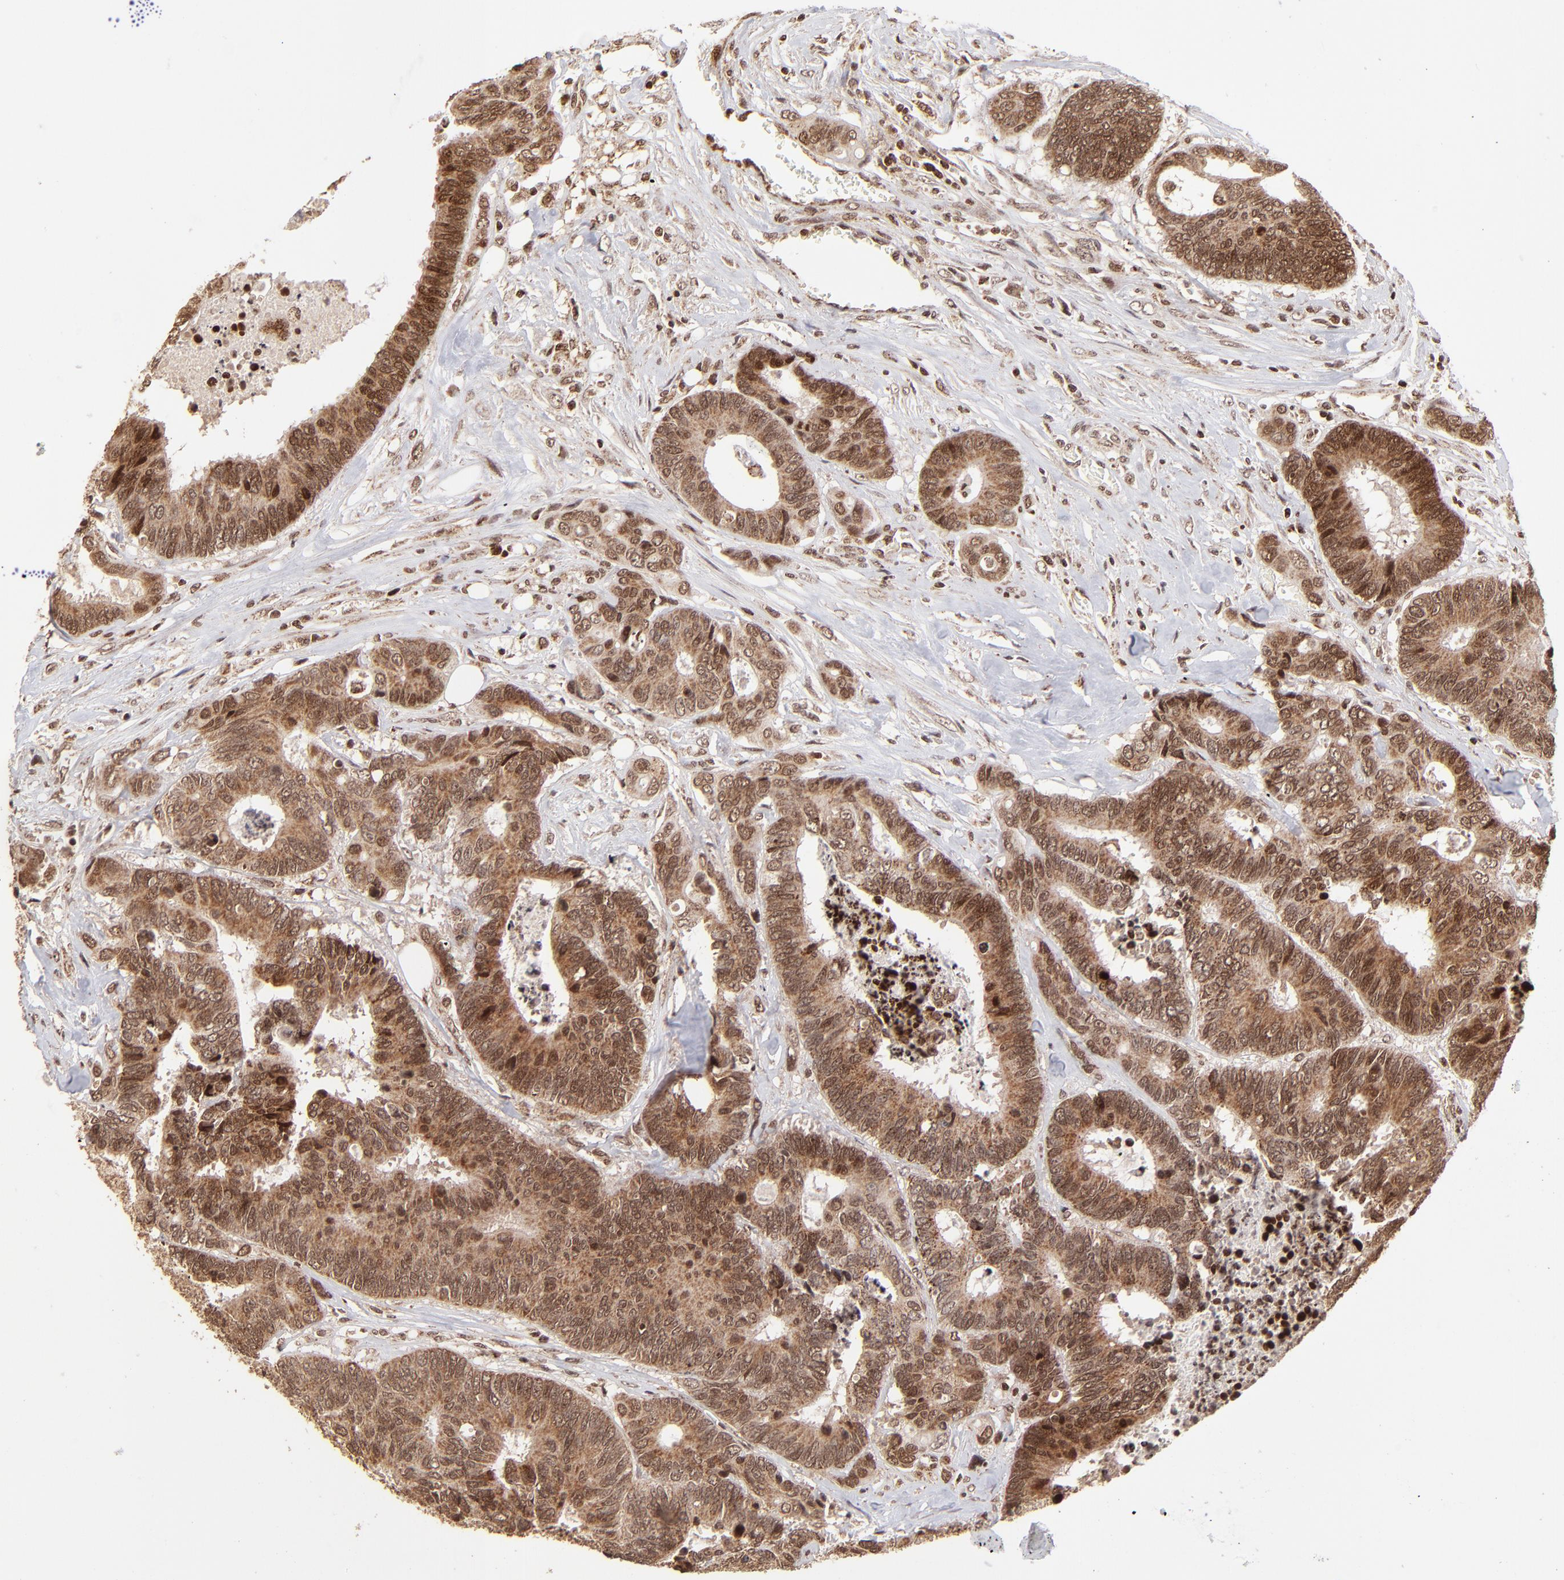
{"staining": {"intensity": "strong", "quantity": ">75%", "location": "cytoplasmic/membranous,nuclear"}, "tissue": "colorectal cancer", "cell_type": "Tumor cells", "image_type": "cancer", "snomed": [{"axis": "morphology", "description": "Adenocarcinoma, NOS"}, {"axis": "topography", "description": "Rectum"}], "caption": "Colorectal cancer stained with a protein marker shows strong staining in tumor cells.", "gene": "MED15", "patient": {"sex": "male", "age": 55}}